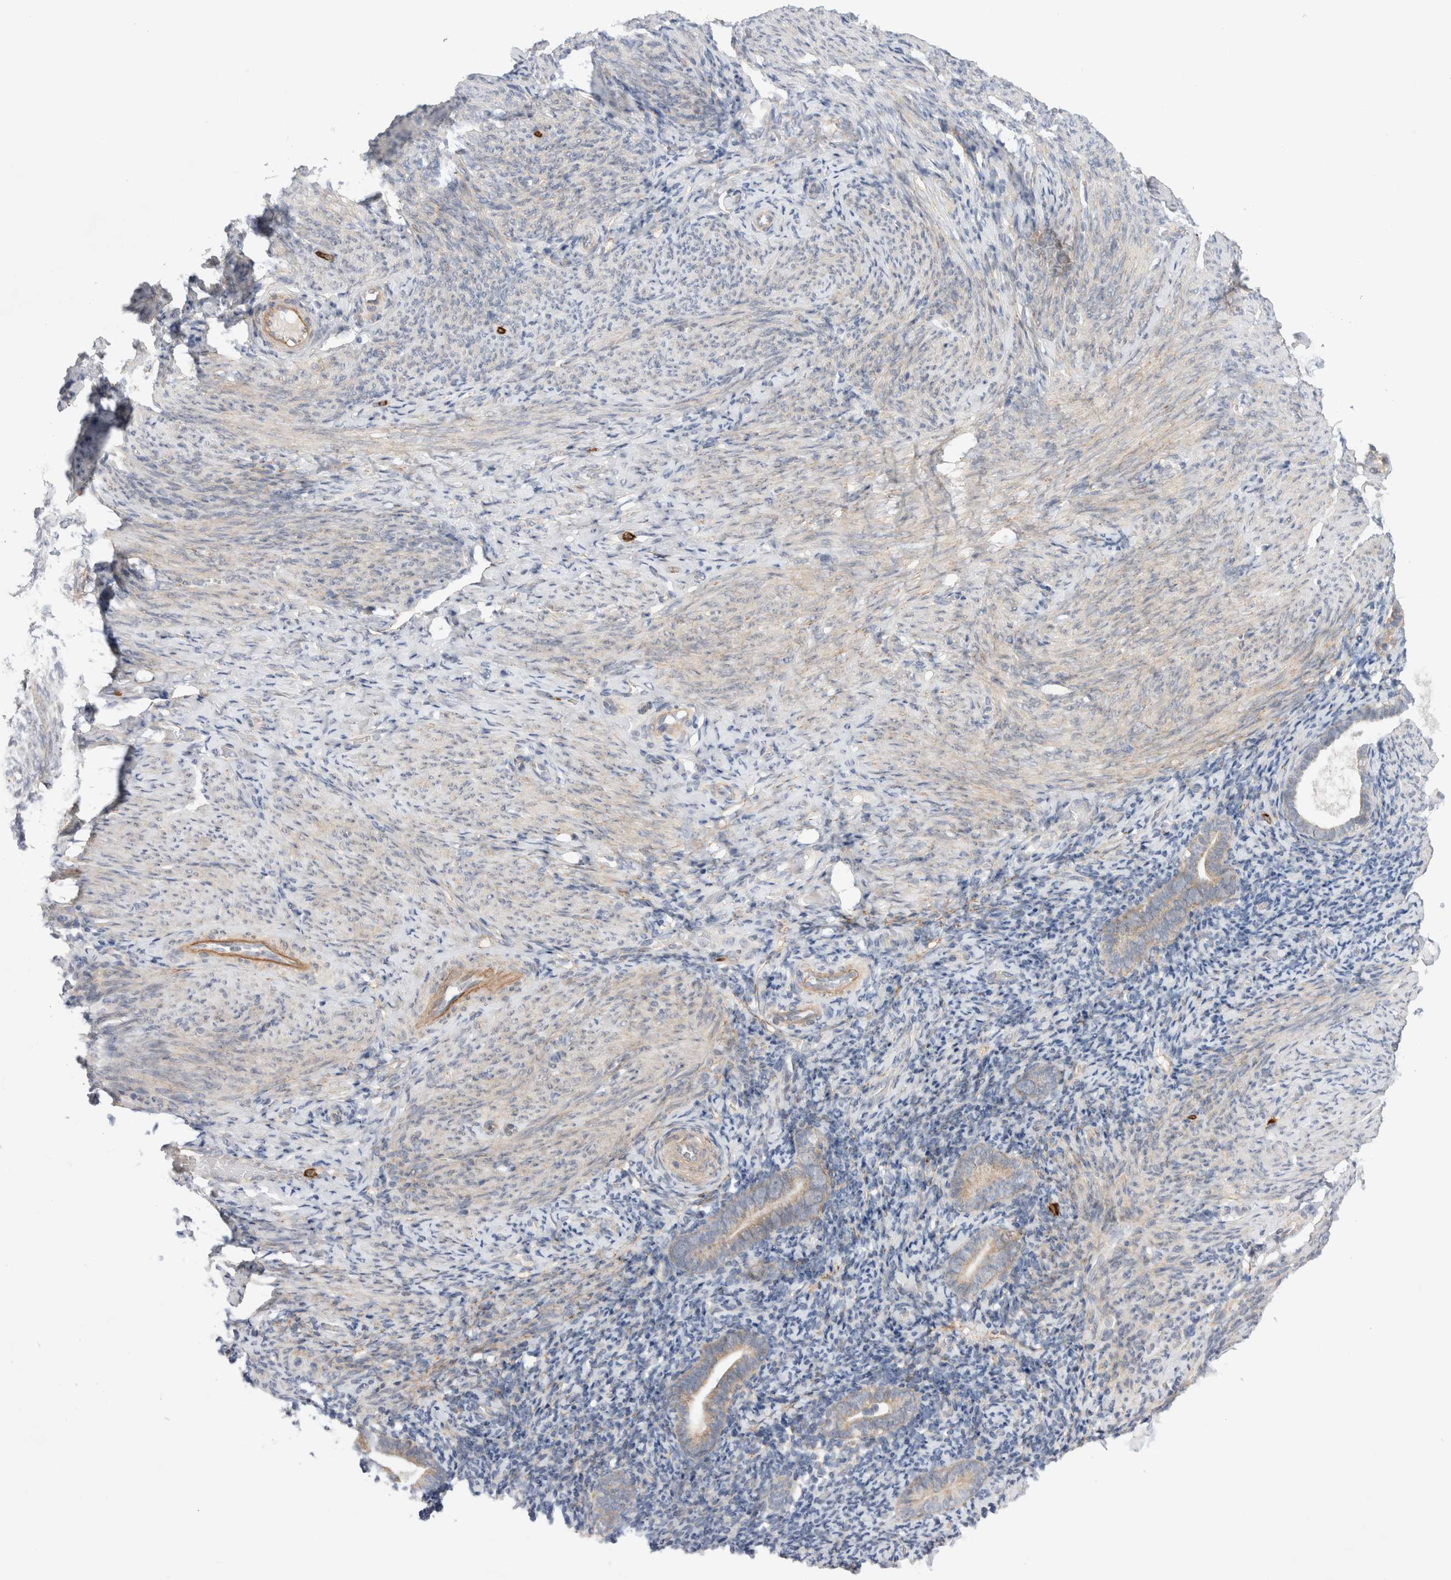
{"staining": {"intensity": "negative", "quantity": "none", "location": "none"}, "tissue": "endometrium", "cell_type": "Cells in endometrial stroma", "image_type": "normal", "snomed": [{"axis": "morphology", "description": "Normal tissue, NOS"}, {"axis": "topography", "description": "Endometrium"}], "caption": "The micrograph demonstrates no staining of cells in endometrial stroma in unremarkable endometrium.", "gene": "GSDMB", "patient": {"sex": "female", "age": 51}}